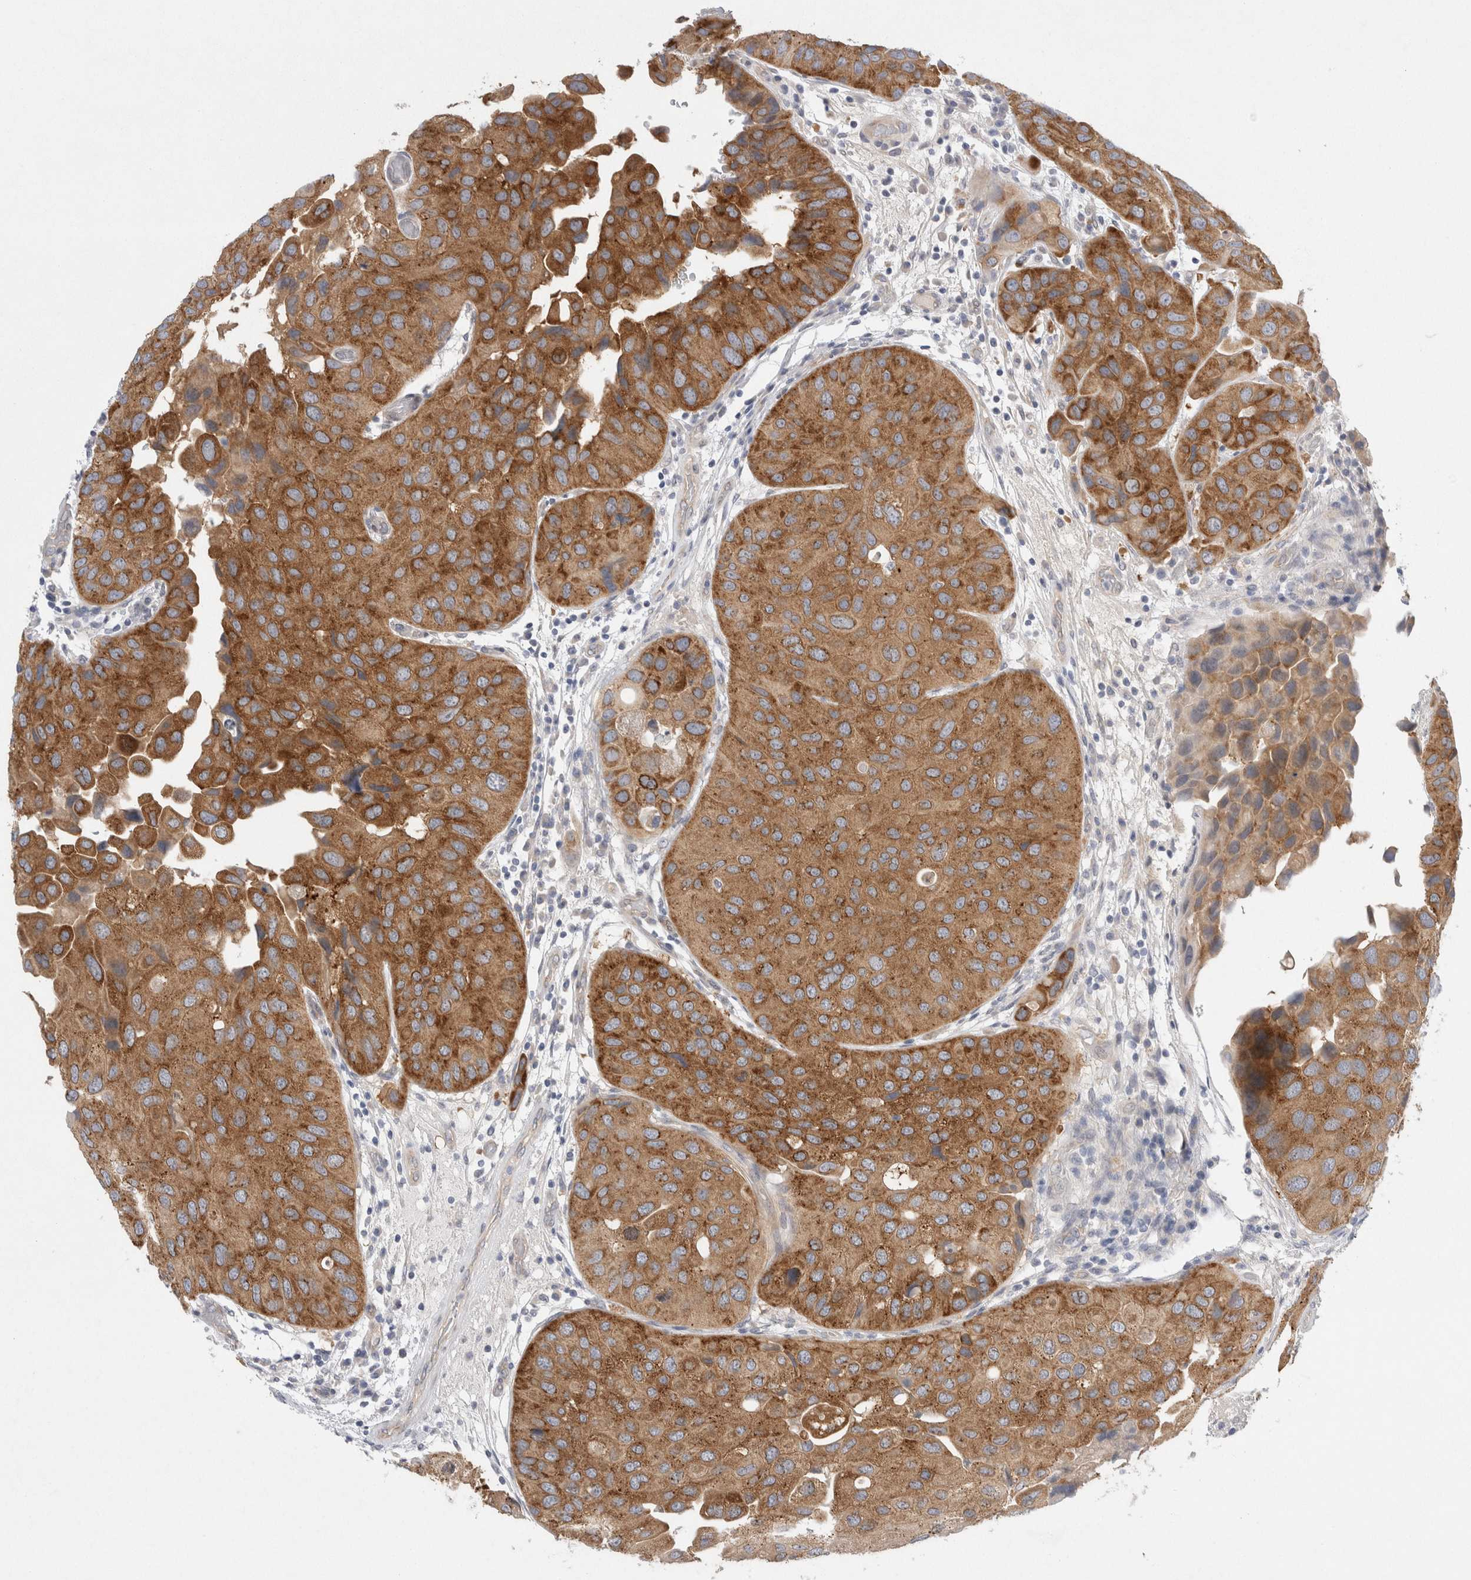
{"staining": {"intensity": "moderate", "quantity": ">75%", "location": "cytoplasmic/membranous"}, "tissue": "urothelial cancer", "cell_type": "Tumor cells", "image_type": "cancer", "snomed": [{"axis": "morphology", "description": "Urothelial carcinoma, High grade"}, {"axis": "topography", "description": "Urinary bladder"}], "caption": "Brown immunohistochemical staining in high-grade urothelial carcinoma demonstrates moderate cytoplasmic/membranous staining in approximately >75% of tumor cells.", "gene": "WIPF2", "patient": {"sex": "female", "age": 64}}